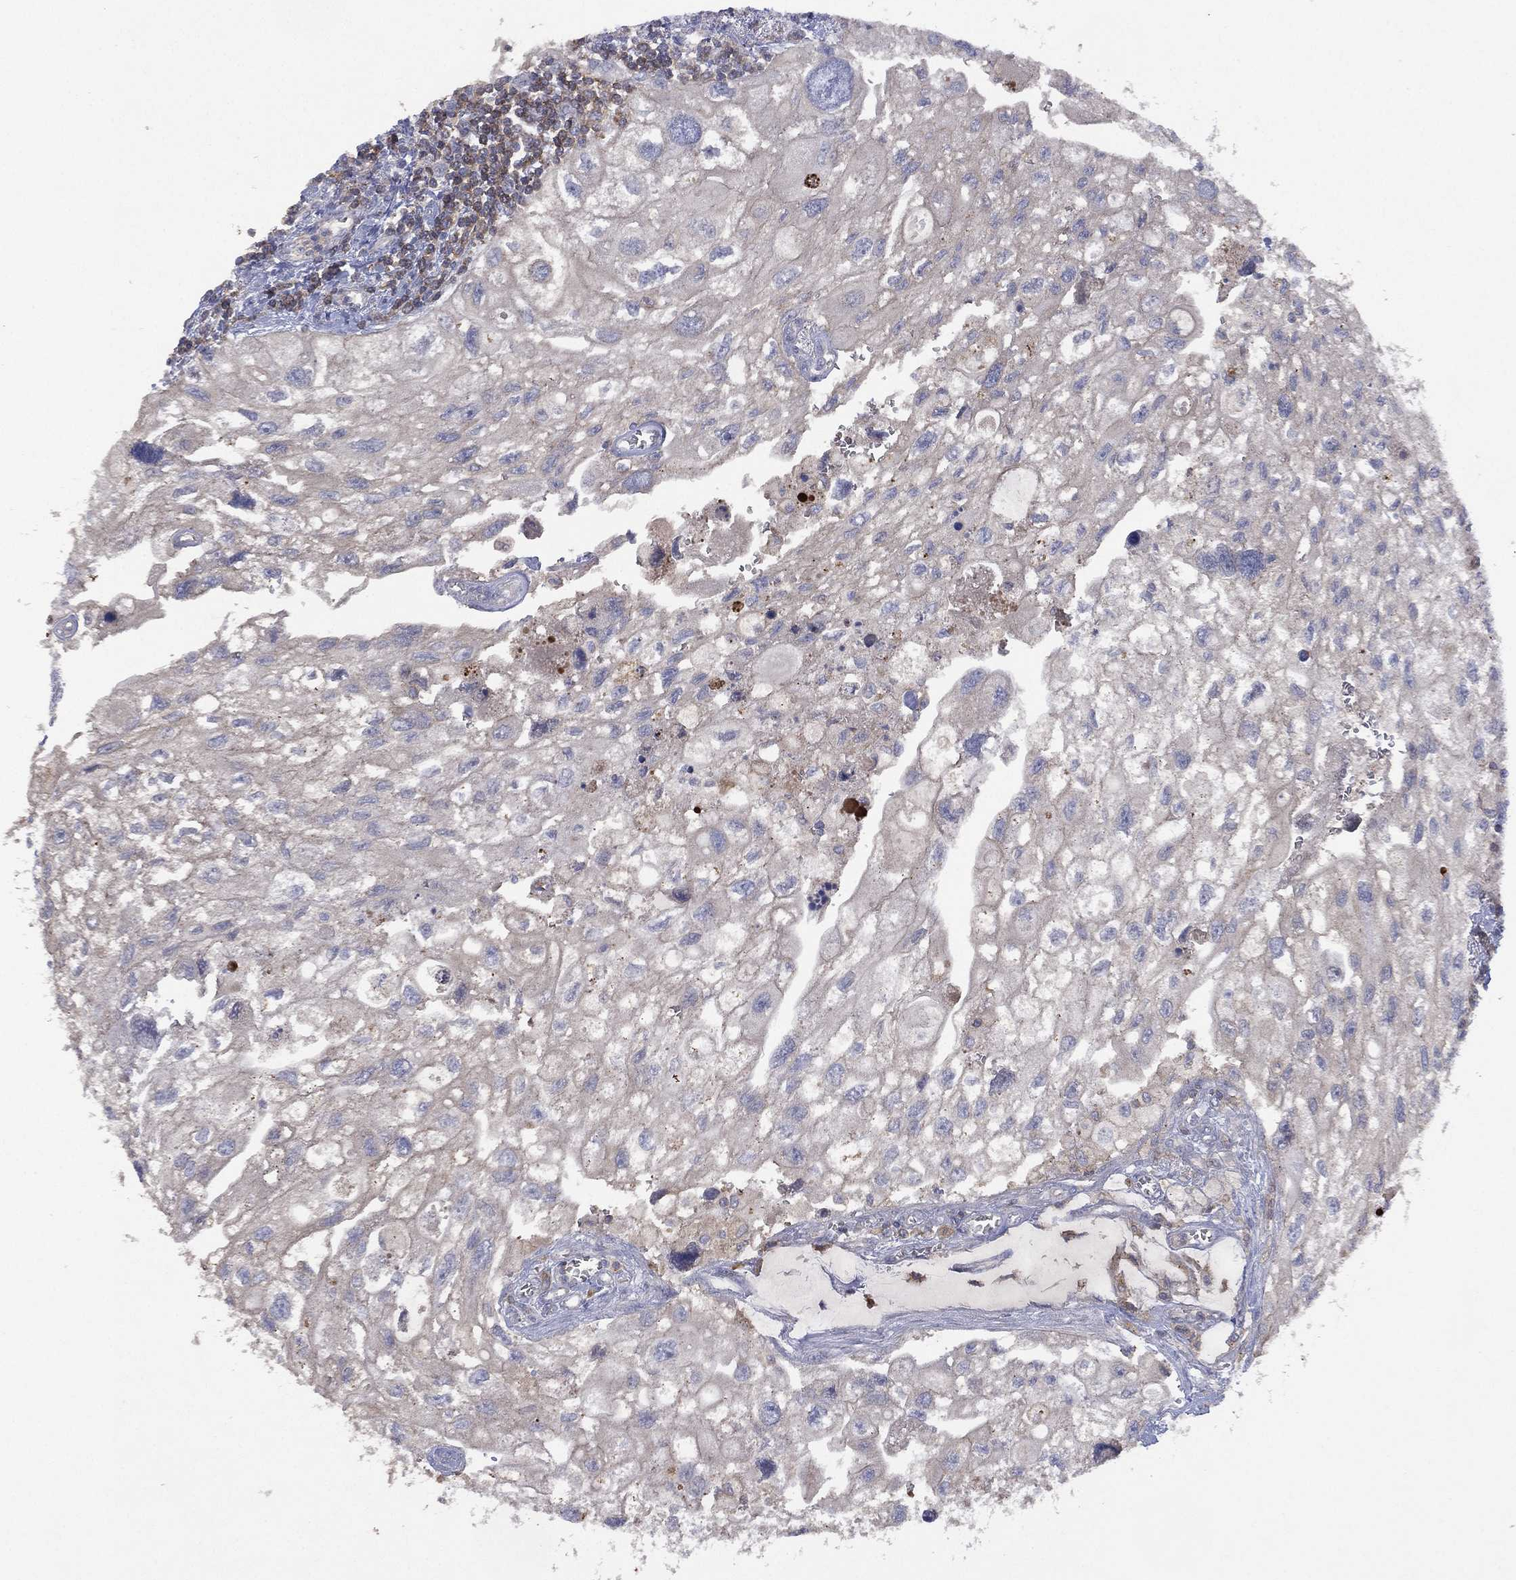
{"staining": {"intensity": "negative", "quantity": "none", "location": "none"}, "tissue": "urothelial cancer", "cell_type": "Tumor cells", "image_type": "cancer", "snomed": [{"axis": "morphology", "description": "Urothelial carcinoma, High grade"}, {"axis": "topography", "description": "Urinary bladder"}], "caption": "A micrograph of urothelial cancer stained for a protein exhibits no brown staining in tumor cells.", "gene": "DOCK8", "patient": {"sex": "male", "age": 59}}